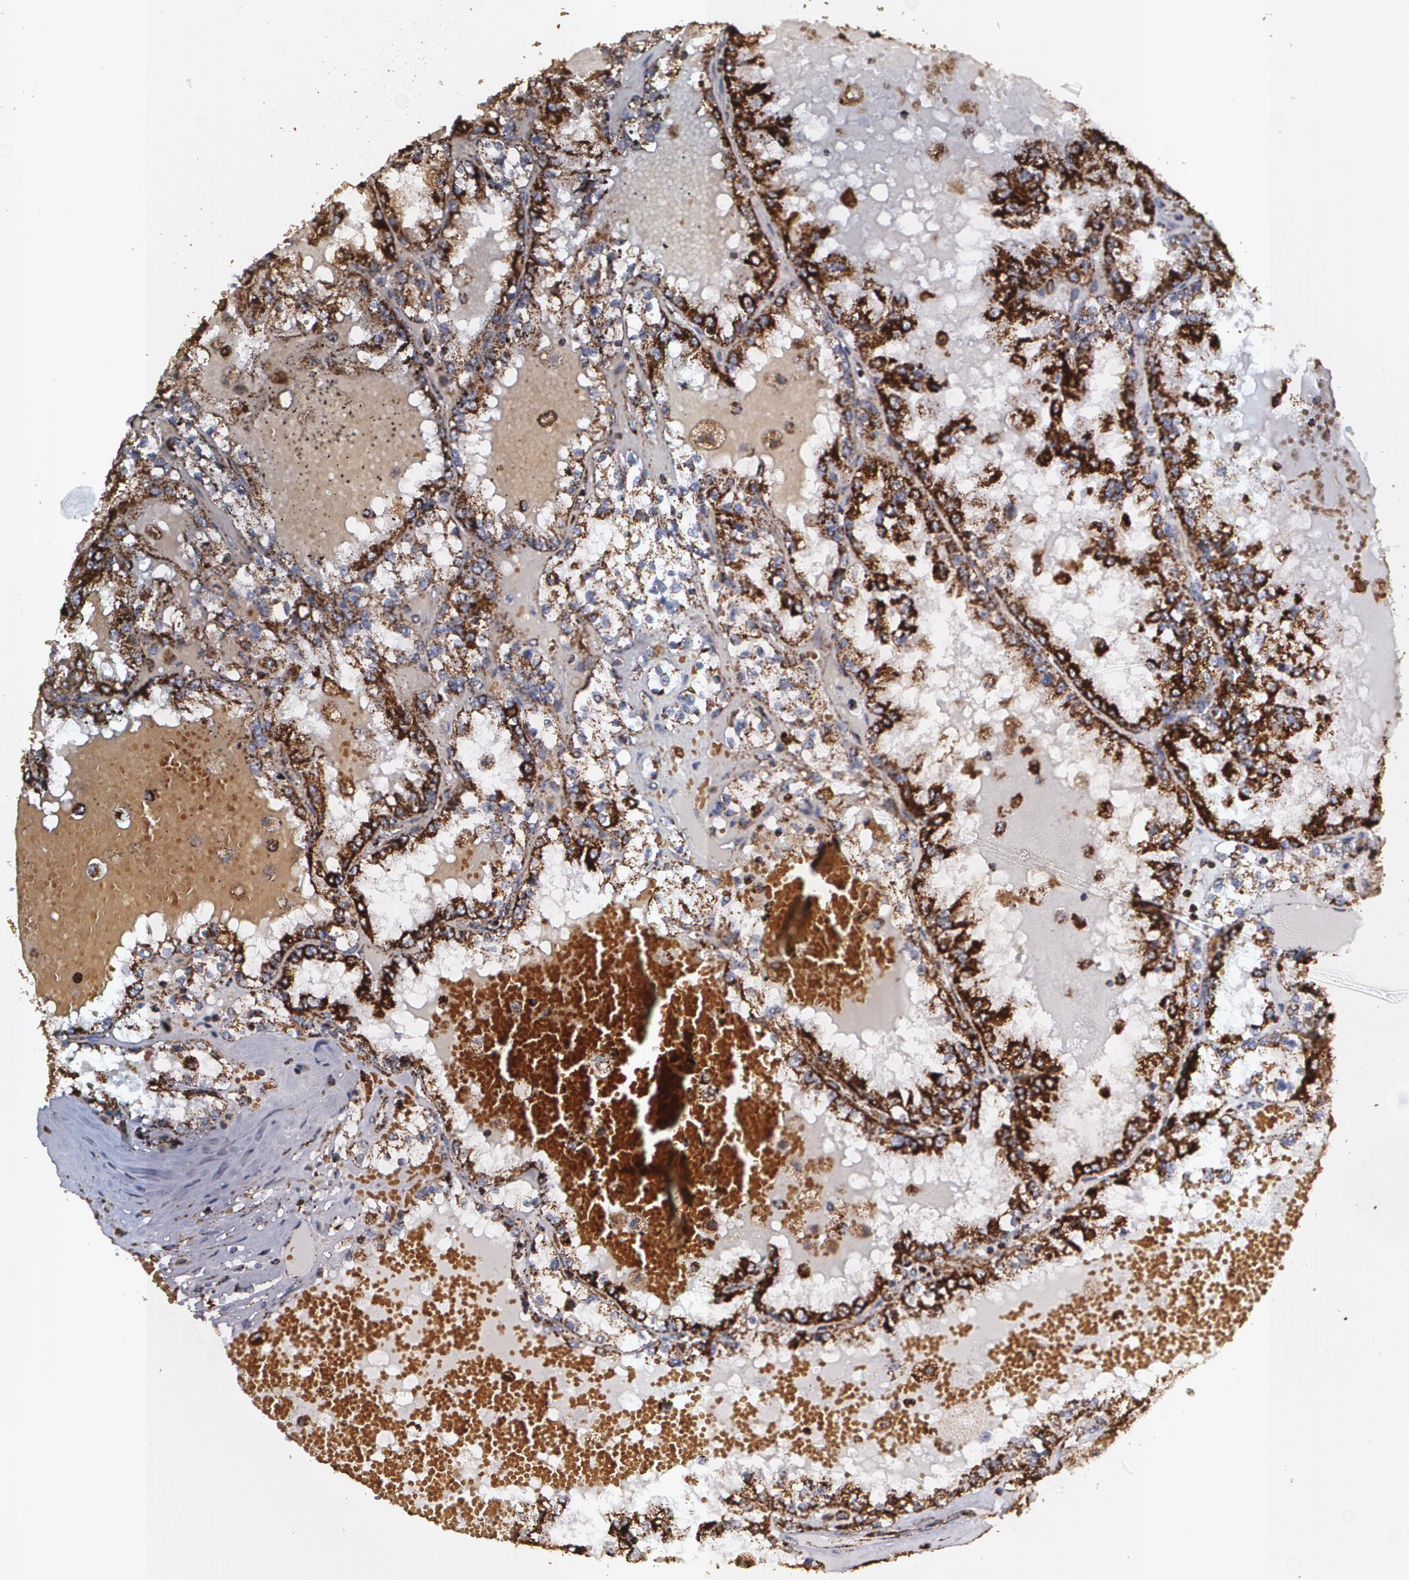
{"staining": {"intensity": "strong", "quantity": ">75%", "location": "cytoplasmic/membranous"}, "tissue": "renal cancer", "cell_type": "Tumor cells", "image_type": "cancer", "snomed": [{"axis": "morphology", "description": "Adenocarcinoma, NOS"}, {"axis": "topography", "description": "Kidney"}], "caption": "Renal cancer stained with a protein marker reveals strong staining in tumor cells.", "gene": "HSPD1", "patient": {"sex": "female", "age": 56}}